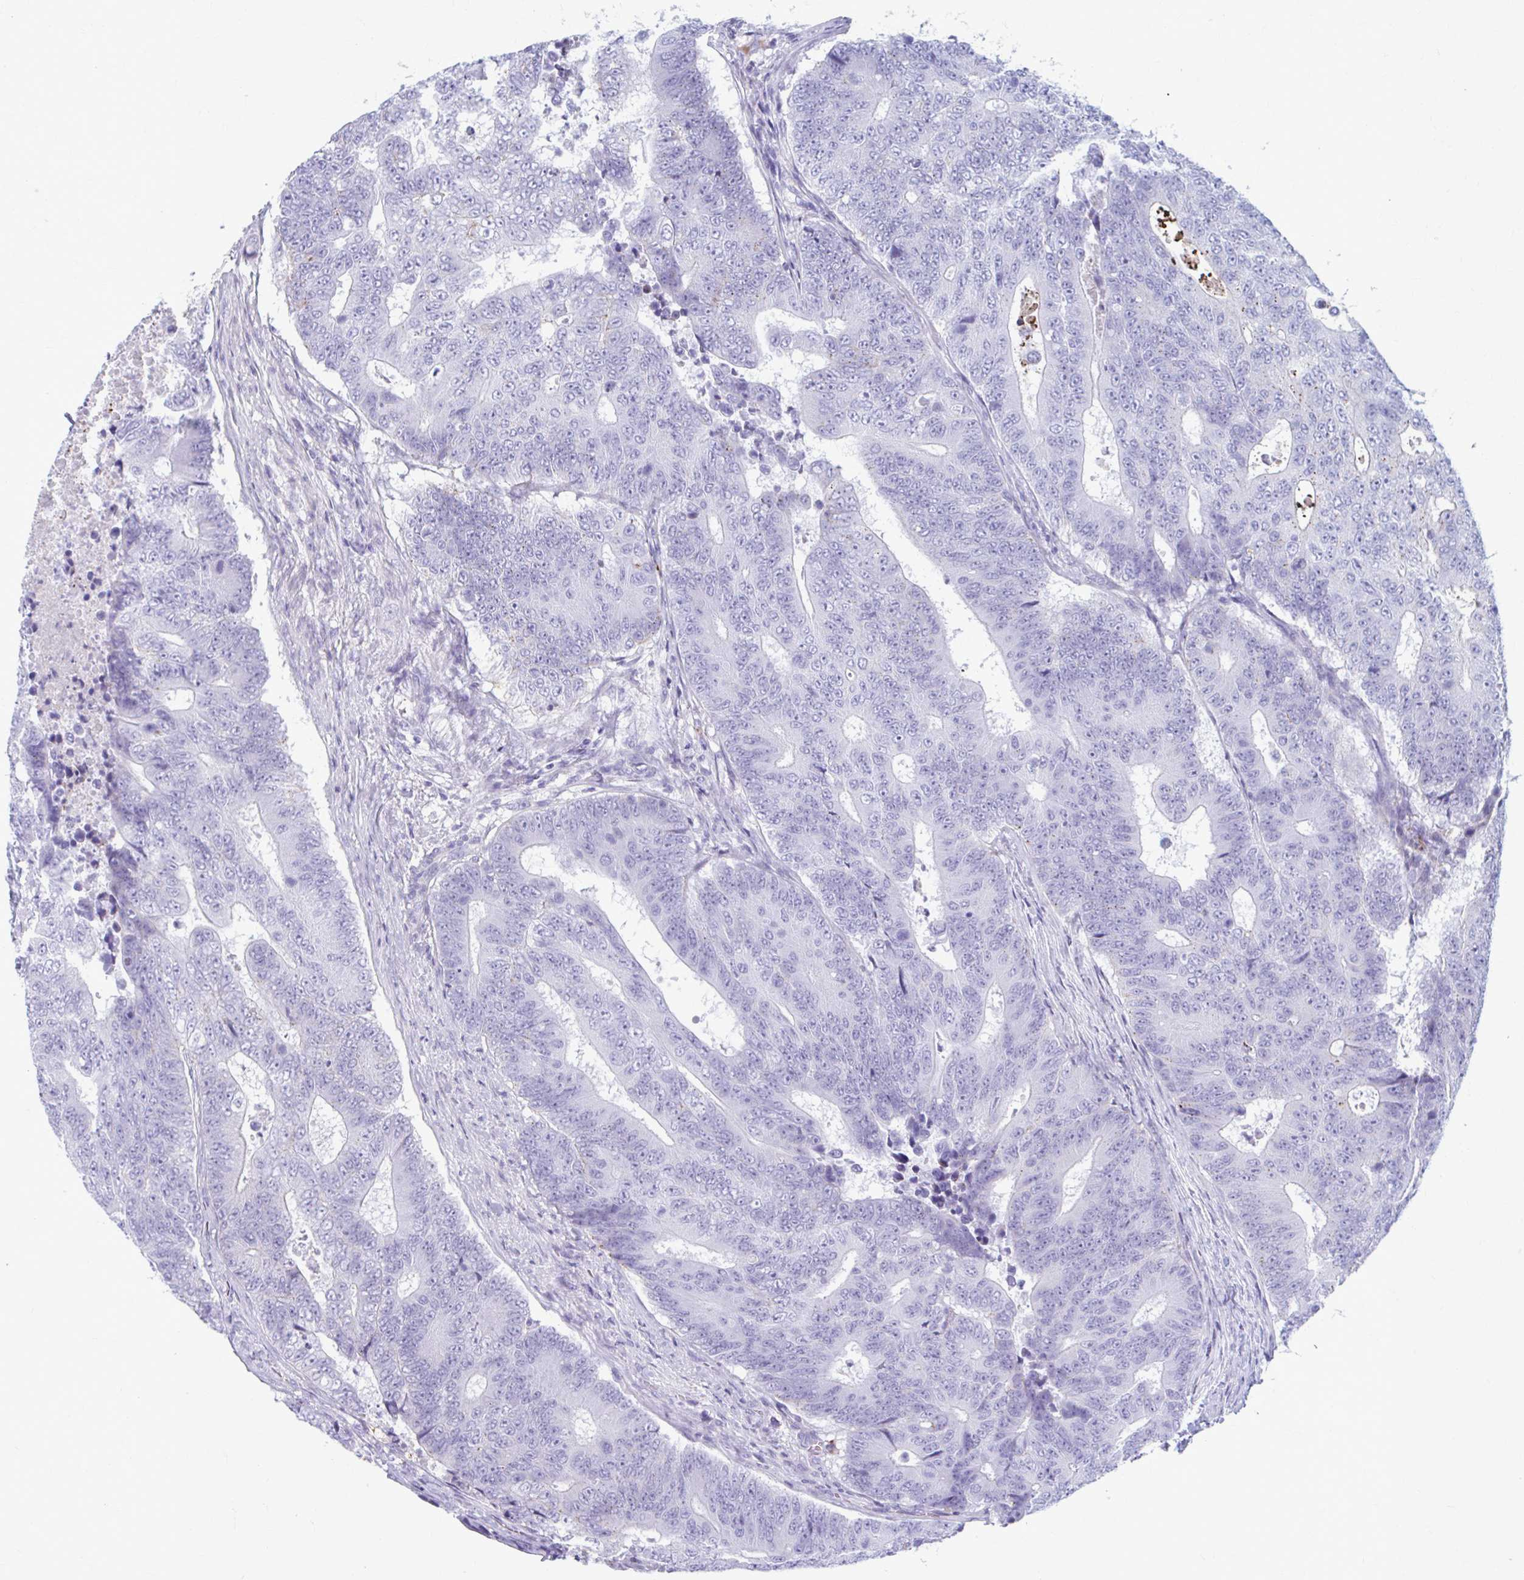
{"staining": {"intensity": "negative", "quantity": "none", "location": "none"}, "tissue": "colorectal cancer", "cell_type": "Tumor cells", "image_type": "cancer", "snomed": [{"axis": "morphology", "description": "Adenocarcinoma, NOS"}, {"axis": "topography", "description": "Colon"}], "caption": "Colorectal cancer stained for a protein using IHC shows no expression tumor cells.", "gene": "C12orf71", "patient": {"sex": "female", "age": 48}}